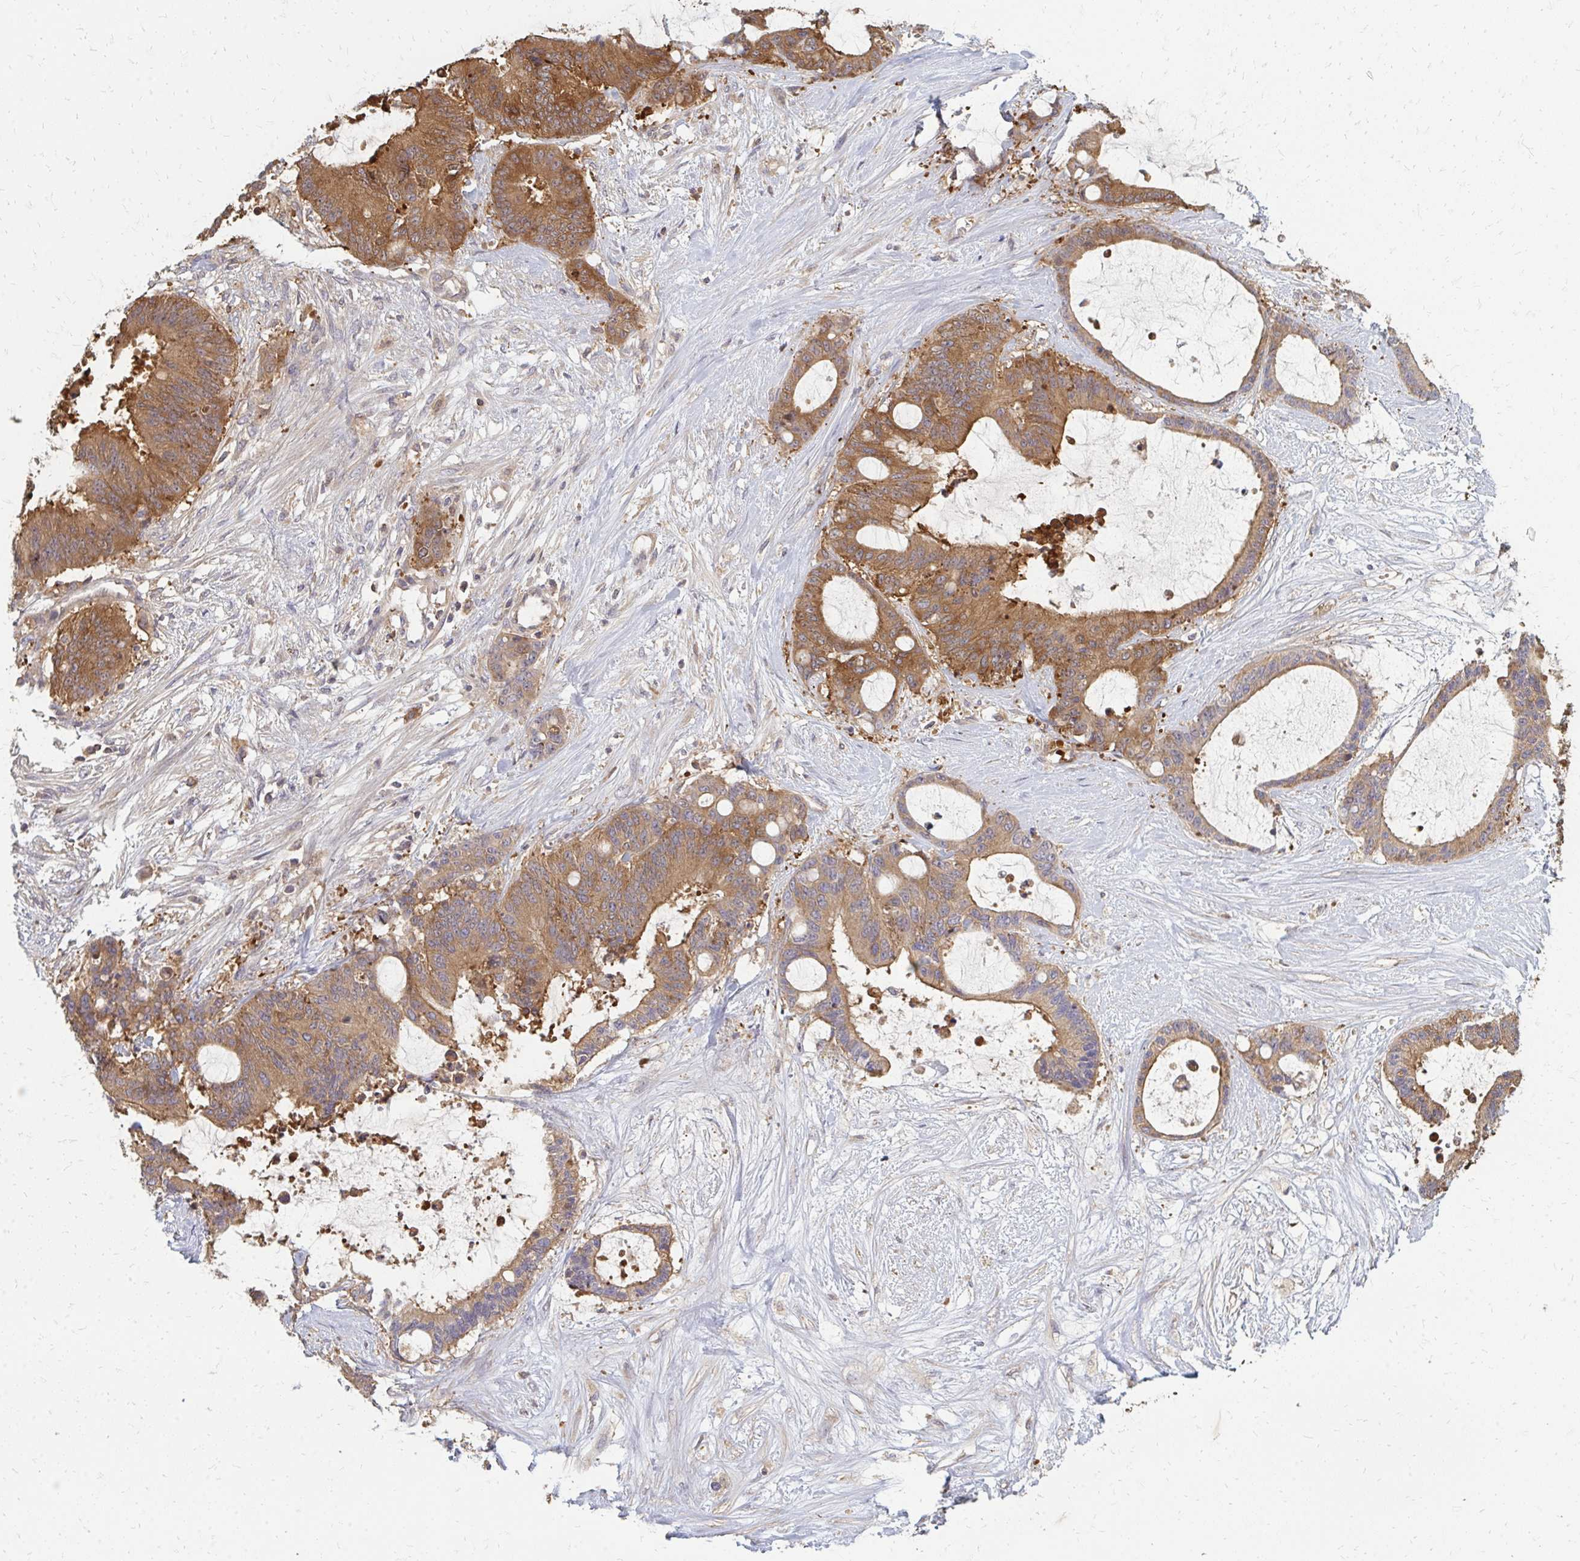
{"staining": {"intensity": "moderate", "quantity": ">75%", "location": "cytoplasmic/membranous"}, "tissue": "liver cancer", "cell_type": "Tumor cells", "image_type": "cancer", "snomed": [{"axis": "morphology", "description": "Normal tissue, NOS"}, {"axis": "morphology", "description": "Cholangiocarcinoma"}, {"axis": "topography", "description": "Liver"}, {"axis": "topography", "description": "Peripheral nerve tissue"}], "caption": "Immunohistochemical staining of cholangiocarcinoma (liver) shows medium levels of moderate cytoplasmic/membranous protein expression in approximately >75% of tumor cells.", "gene": "ZNF285", "patient": {"sex": "female", "age": 73}}